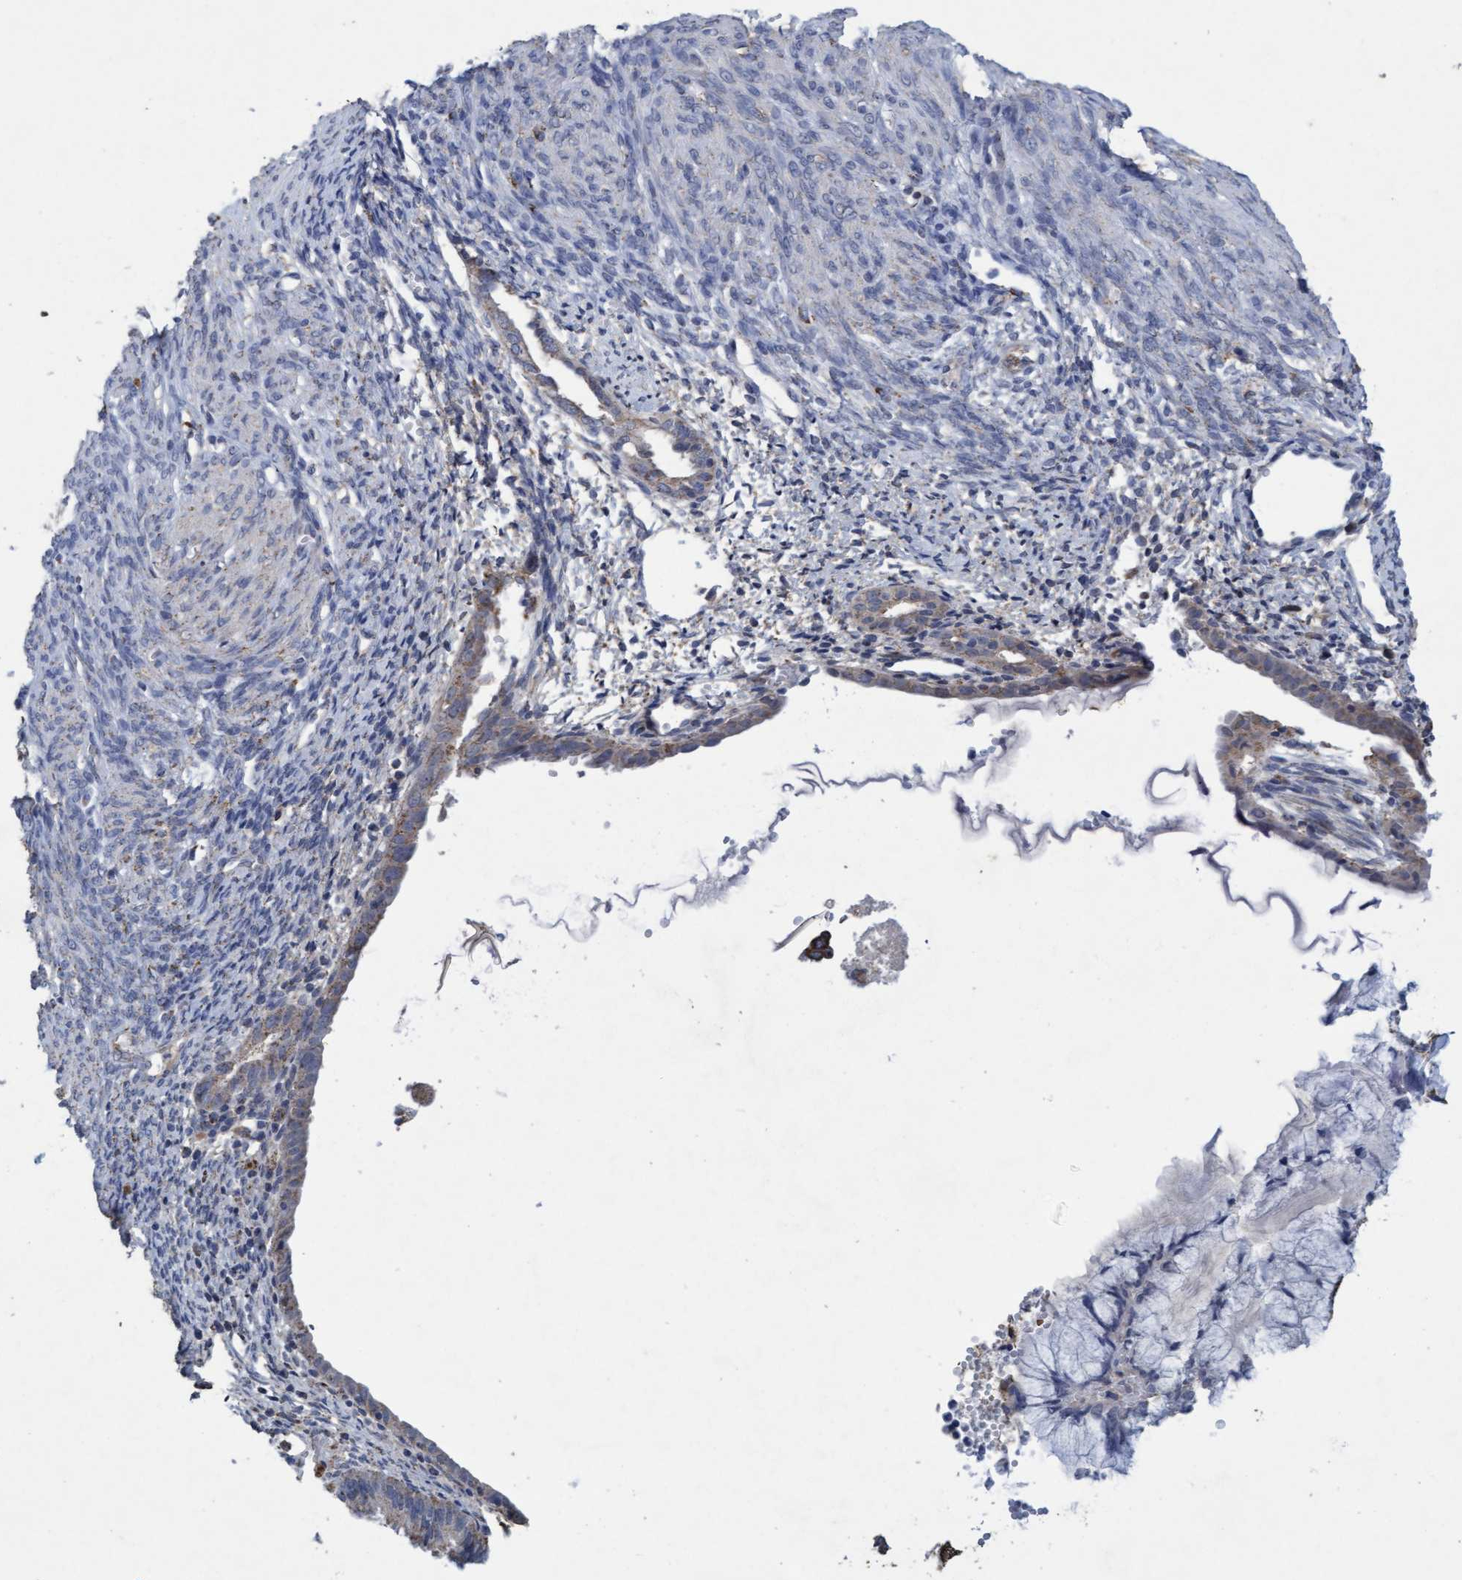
{"staining": {"intensity": "weak", "quantity": "25%-75%", "location": "cytoplasmic/membranous"}, "tissue": "cervical cancer", "cell_type": "Tumor cells", "image_type": "cancer", "snomed": [{"axis": "morphology", "description": "Normal tissue, NOS"}, {"axis": "morphology", "description": "Adenocarcinoma, NOS"}, {"axis": "topography", "description": "Cervix"}, {"axis": "topography", "description": "Endometrium"}], "caption": "Protein staining shows weak cytoplasmic/membranous positivity in about 25%-75% of tumor cells in cervical cancer (adenocarcinoma). The protein of interest is stained brown, and the nuclei are stained in blue (DAB (3,3'-diaminobenzidine) IHC with brightfield microscopy, high magnification).", "gene": "VSIG8", "patient": {"sex": "female", "age": 86}}